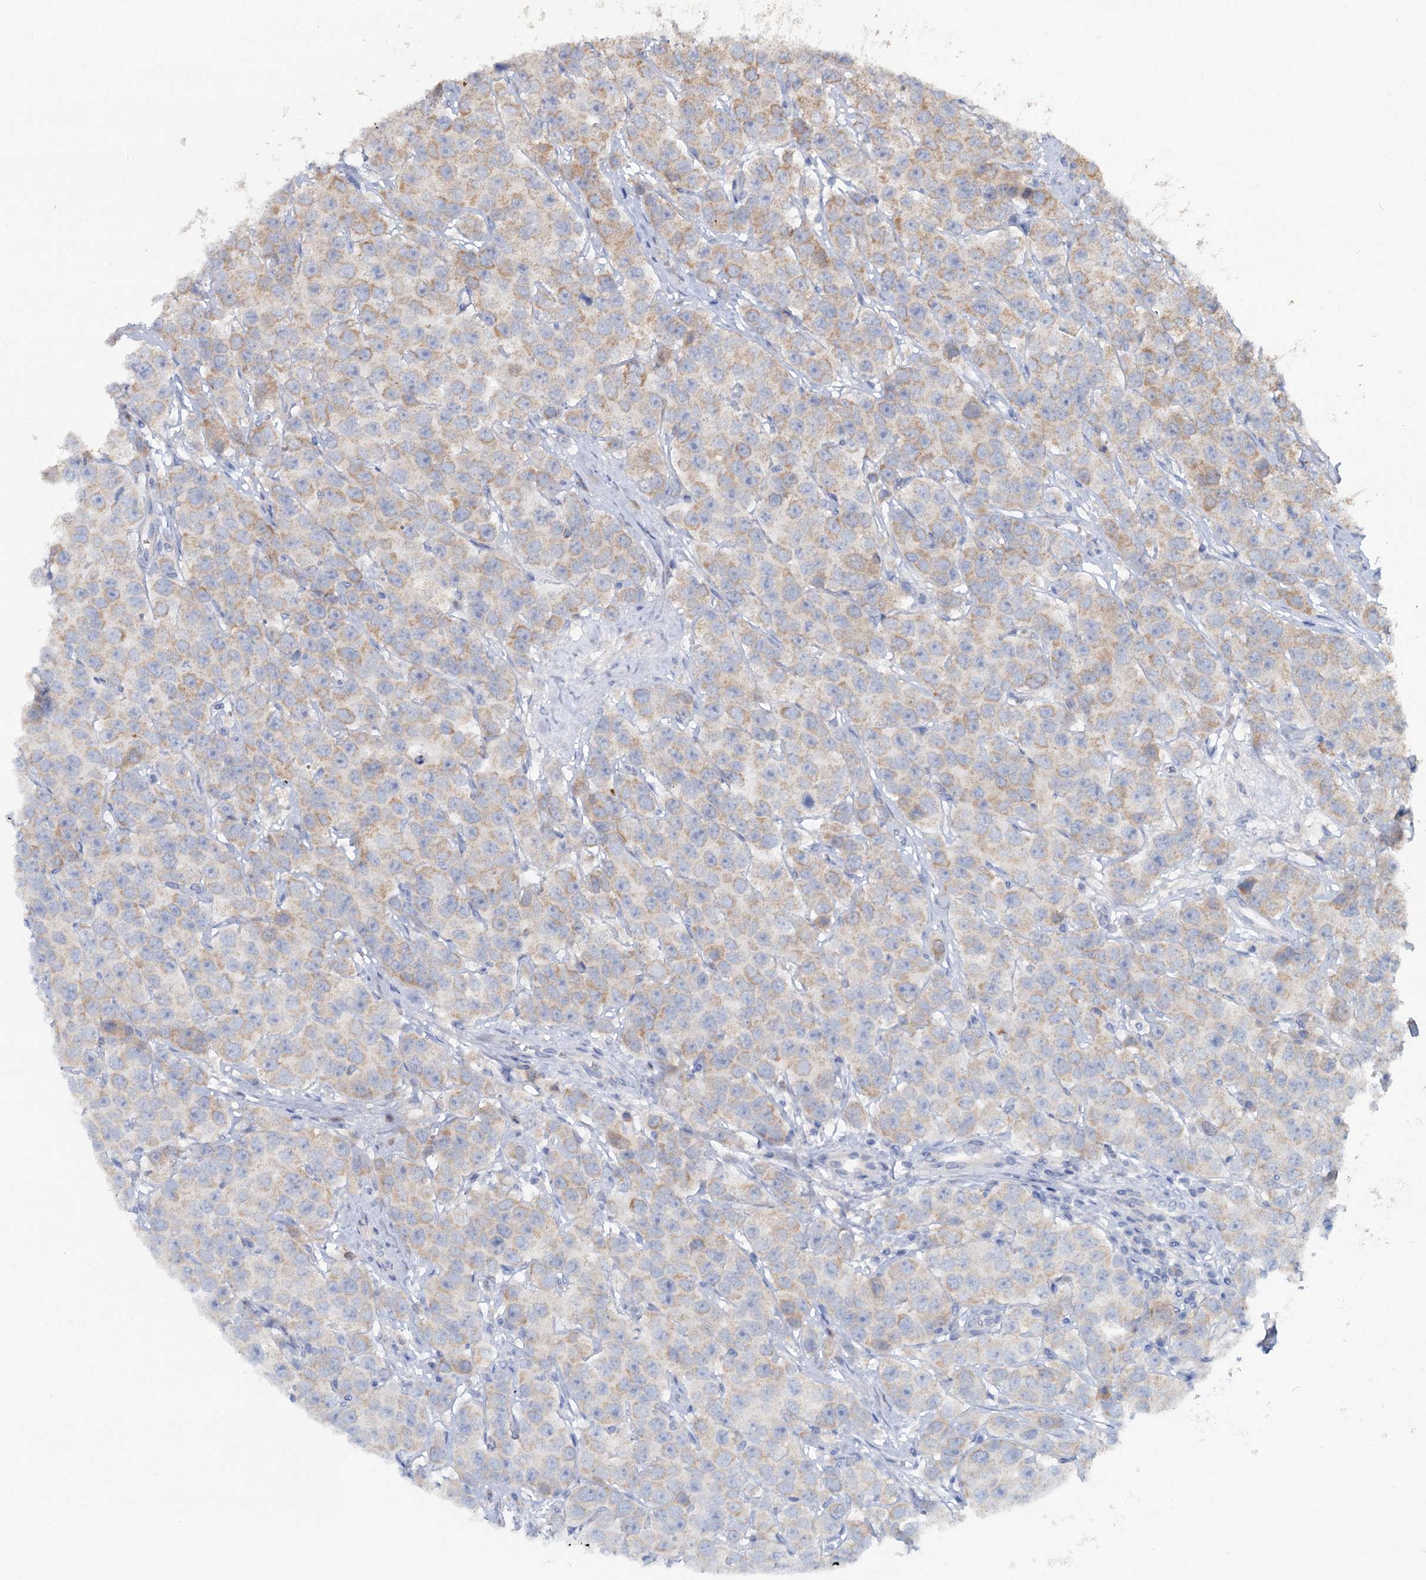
{"staining": {"intensity": "weak", "quantity": "<25%", "location": "cytoplasmic/membranous"}, "tissue": "testis cancer", "cell_type": "Tumor cells", "image_type": "cancer", "snomed": [{"axis": "morphology", "description": "Seminoma, NOS"}, {"axis": "topography", "description": "Testis"}], "caption": "A high-resolution photomicrograph shows IHC staining of testis cancer, which displays no significant positivity in tumor cells.", "gene": "FUNDC1", "patient": {"sex": "male", "age": 28}}